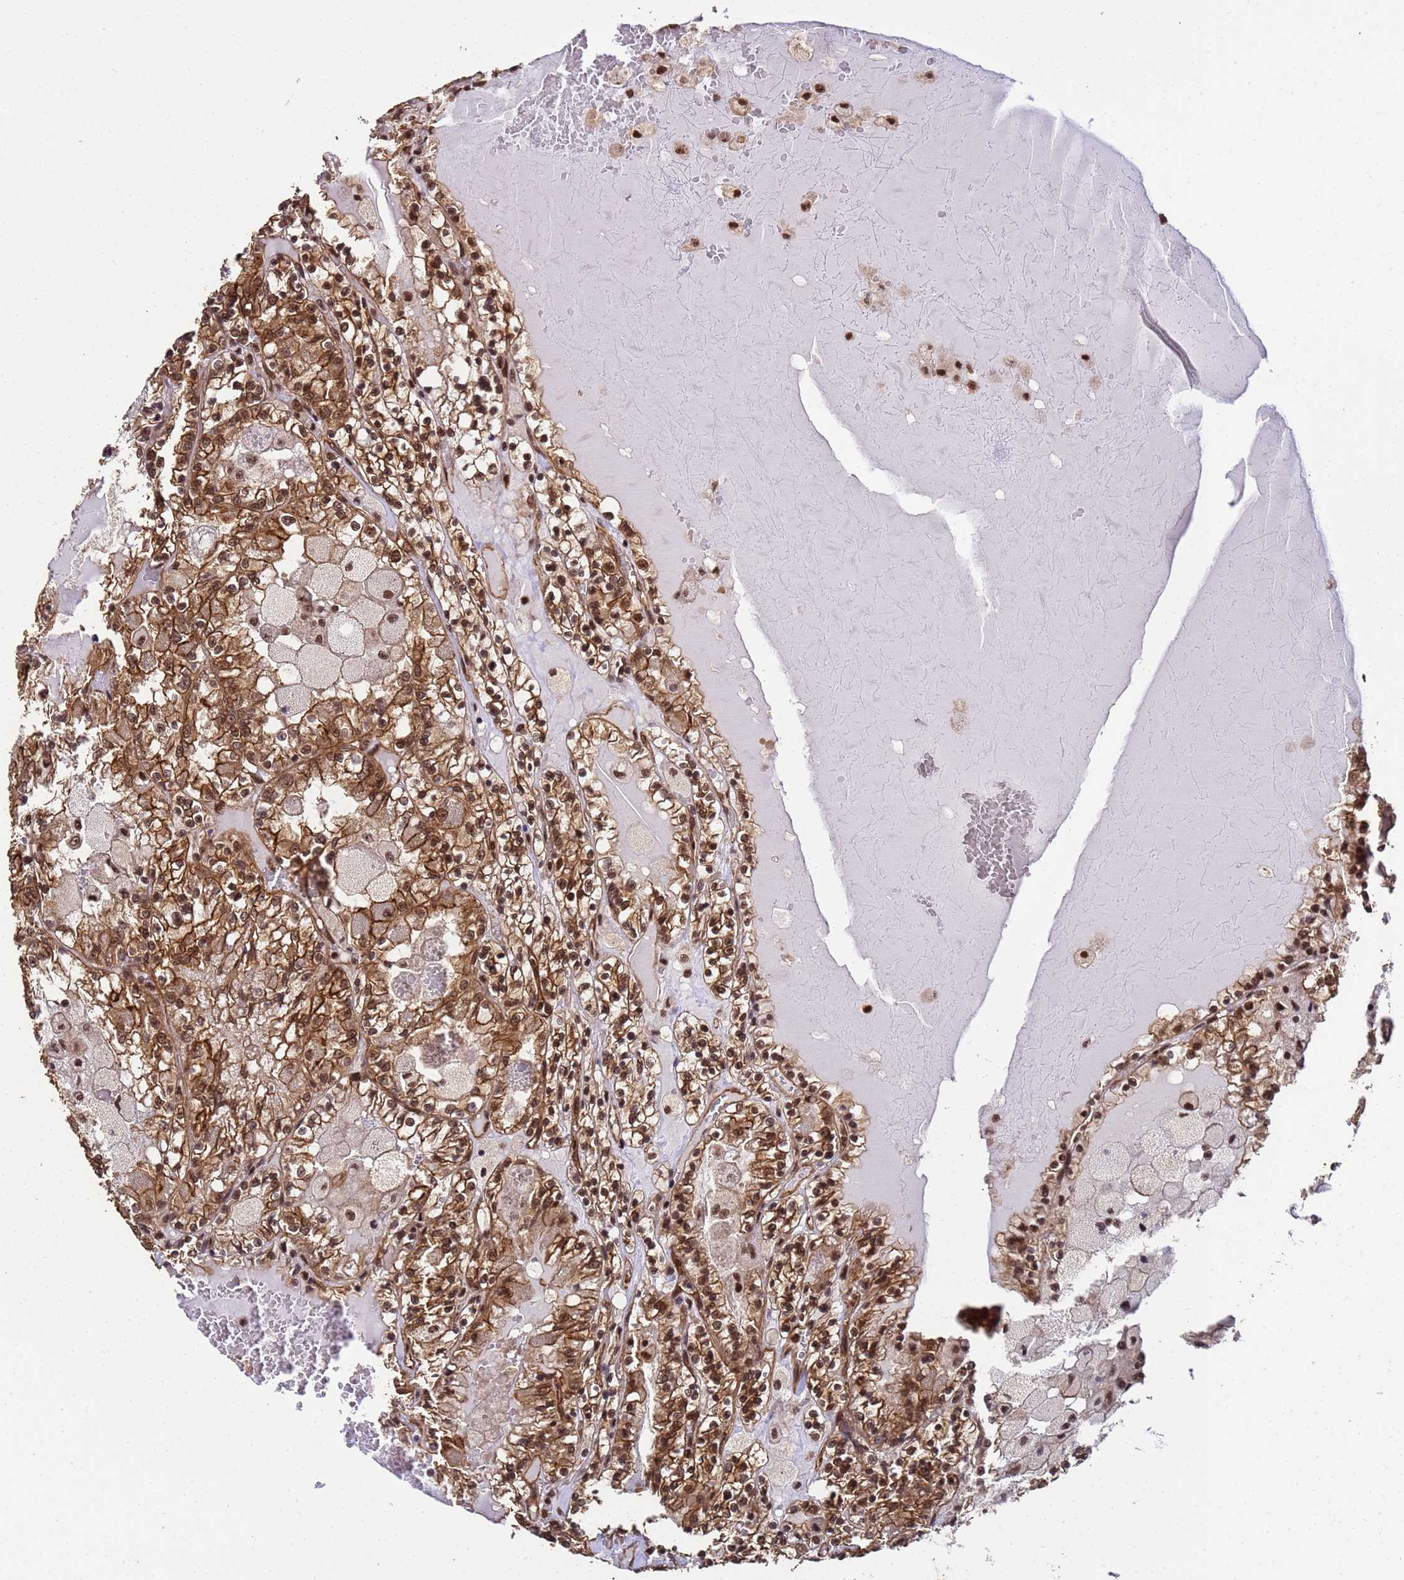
{"staining": {"intensity": "strong", "quantity": ">75%", "location": "cytoplasmic/membranous,nuclear"}, "tissue": "renal cancer", "cell_type": "Tumor cells", "image_type": "cancer", "snomed": [{"axis": "morphology", "description": "Adenocarcinoma, NOS"}, {"axis": "topography", "description": "Kidney"}], "caption": "Immunohistochemical staining of renal adenocarcinoma displays strong cytoplasmic/membranous and nuclear protein staining in about >75% of tumor cells.", "gene": "SYF2", "patient": {"sex": "female", "age": 56}}